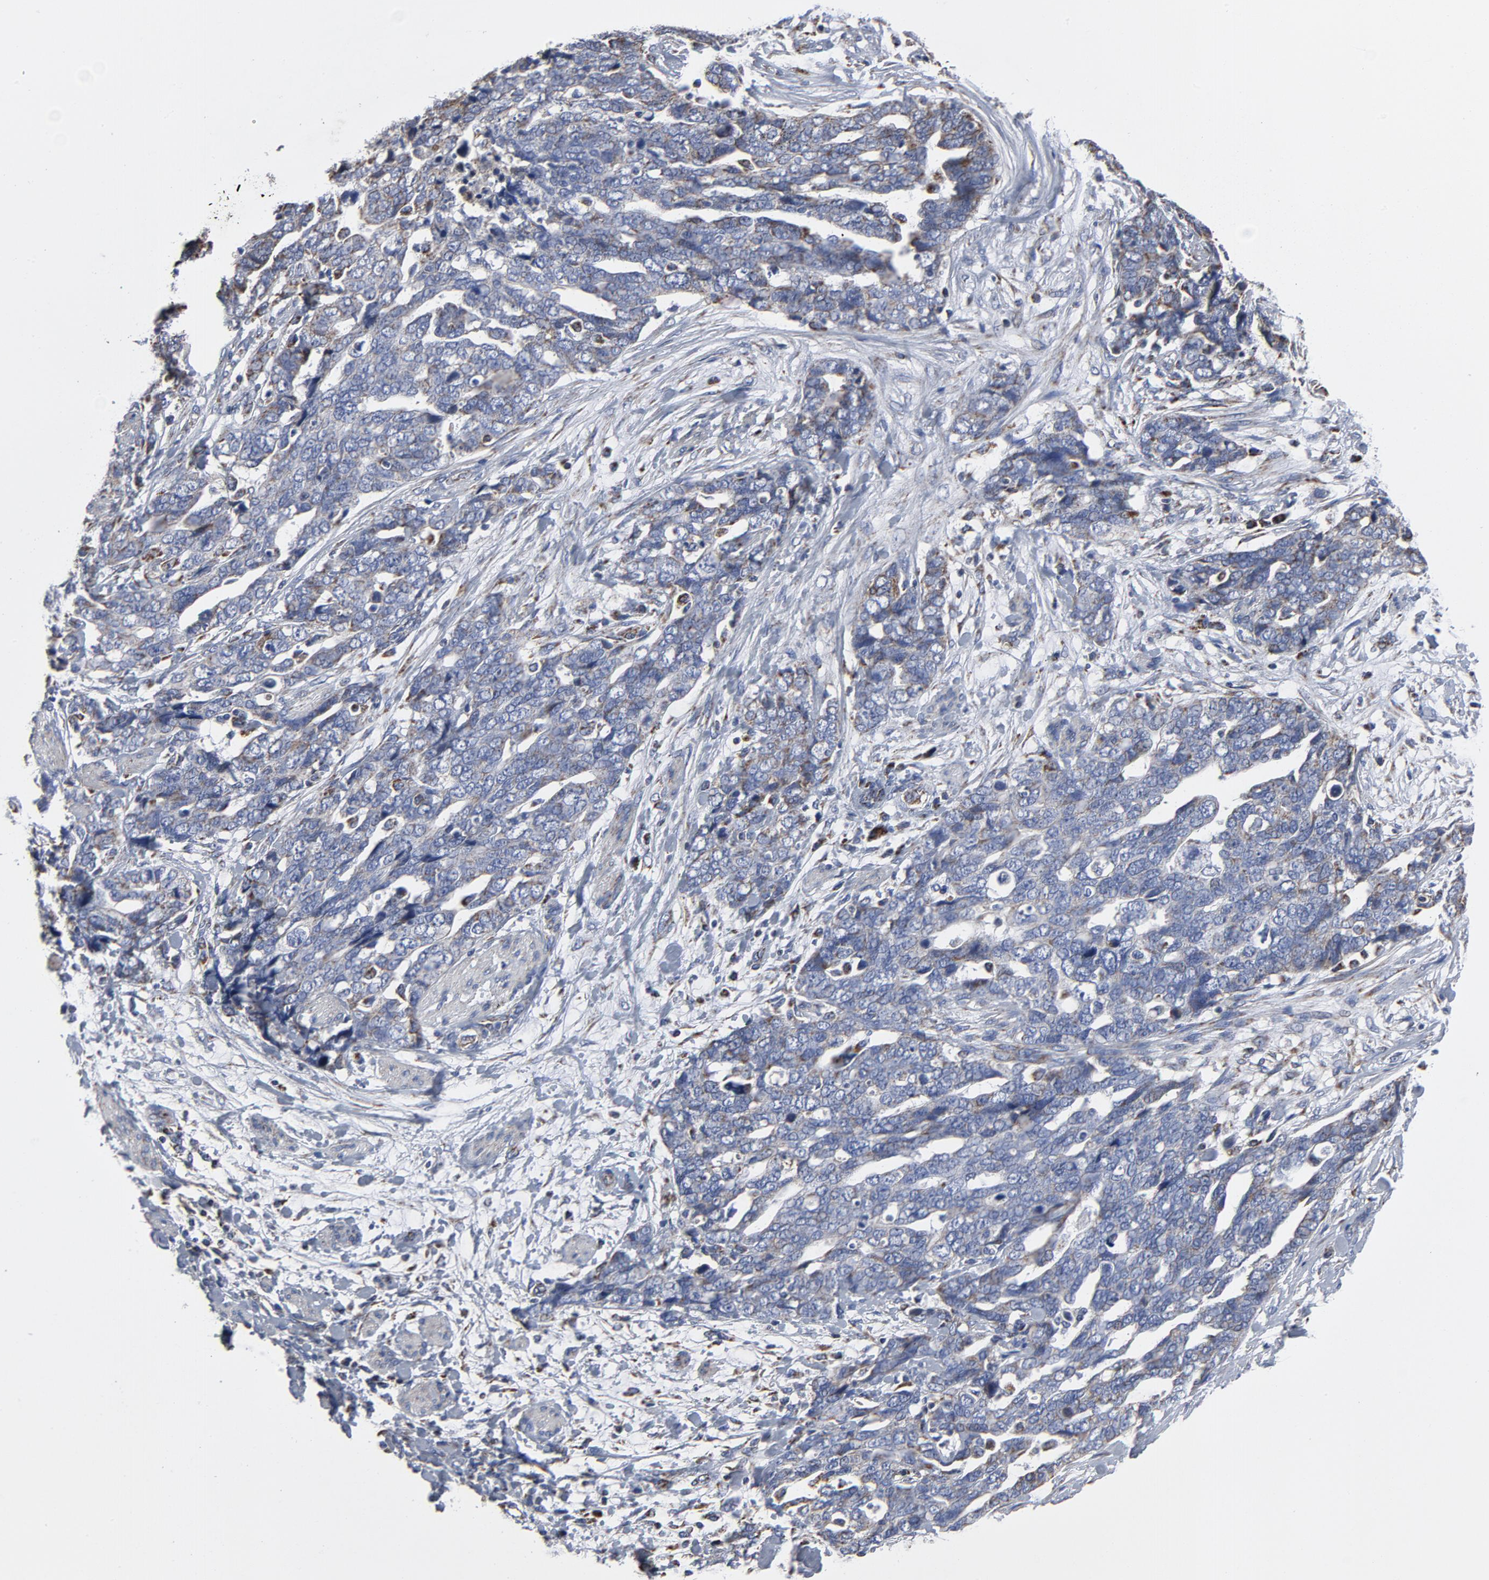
{"staining": {"intensity": "weak", "quantity": "25%-75%", "location": "cytoplasmic/membranous"}, "tissue": "ovarian cancer", "cell_type": "Tumor cells", "image_type": "cancer", "snomed": [{"axis": "morphology", "description": "Normal tissue, NOS"}, {"axis": "morphology", "description": "Cystadenocarcinoma, serous, NOS"}, {"axis": "topography", "description": "Fallopian tube"}, {"axis": "topography", "description": "Ovary"}], "caption": "Serous cystadenocarcinoma (ovarian) was stained to show a protein in brown. There is low levels of weak cytoplasmic/membranous positivity in approximately 25%-75% of tumor cells.", "gene": "NDUFV2", "patient": {"sex": "female", "age": 56}}